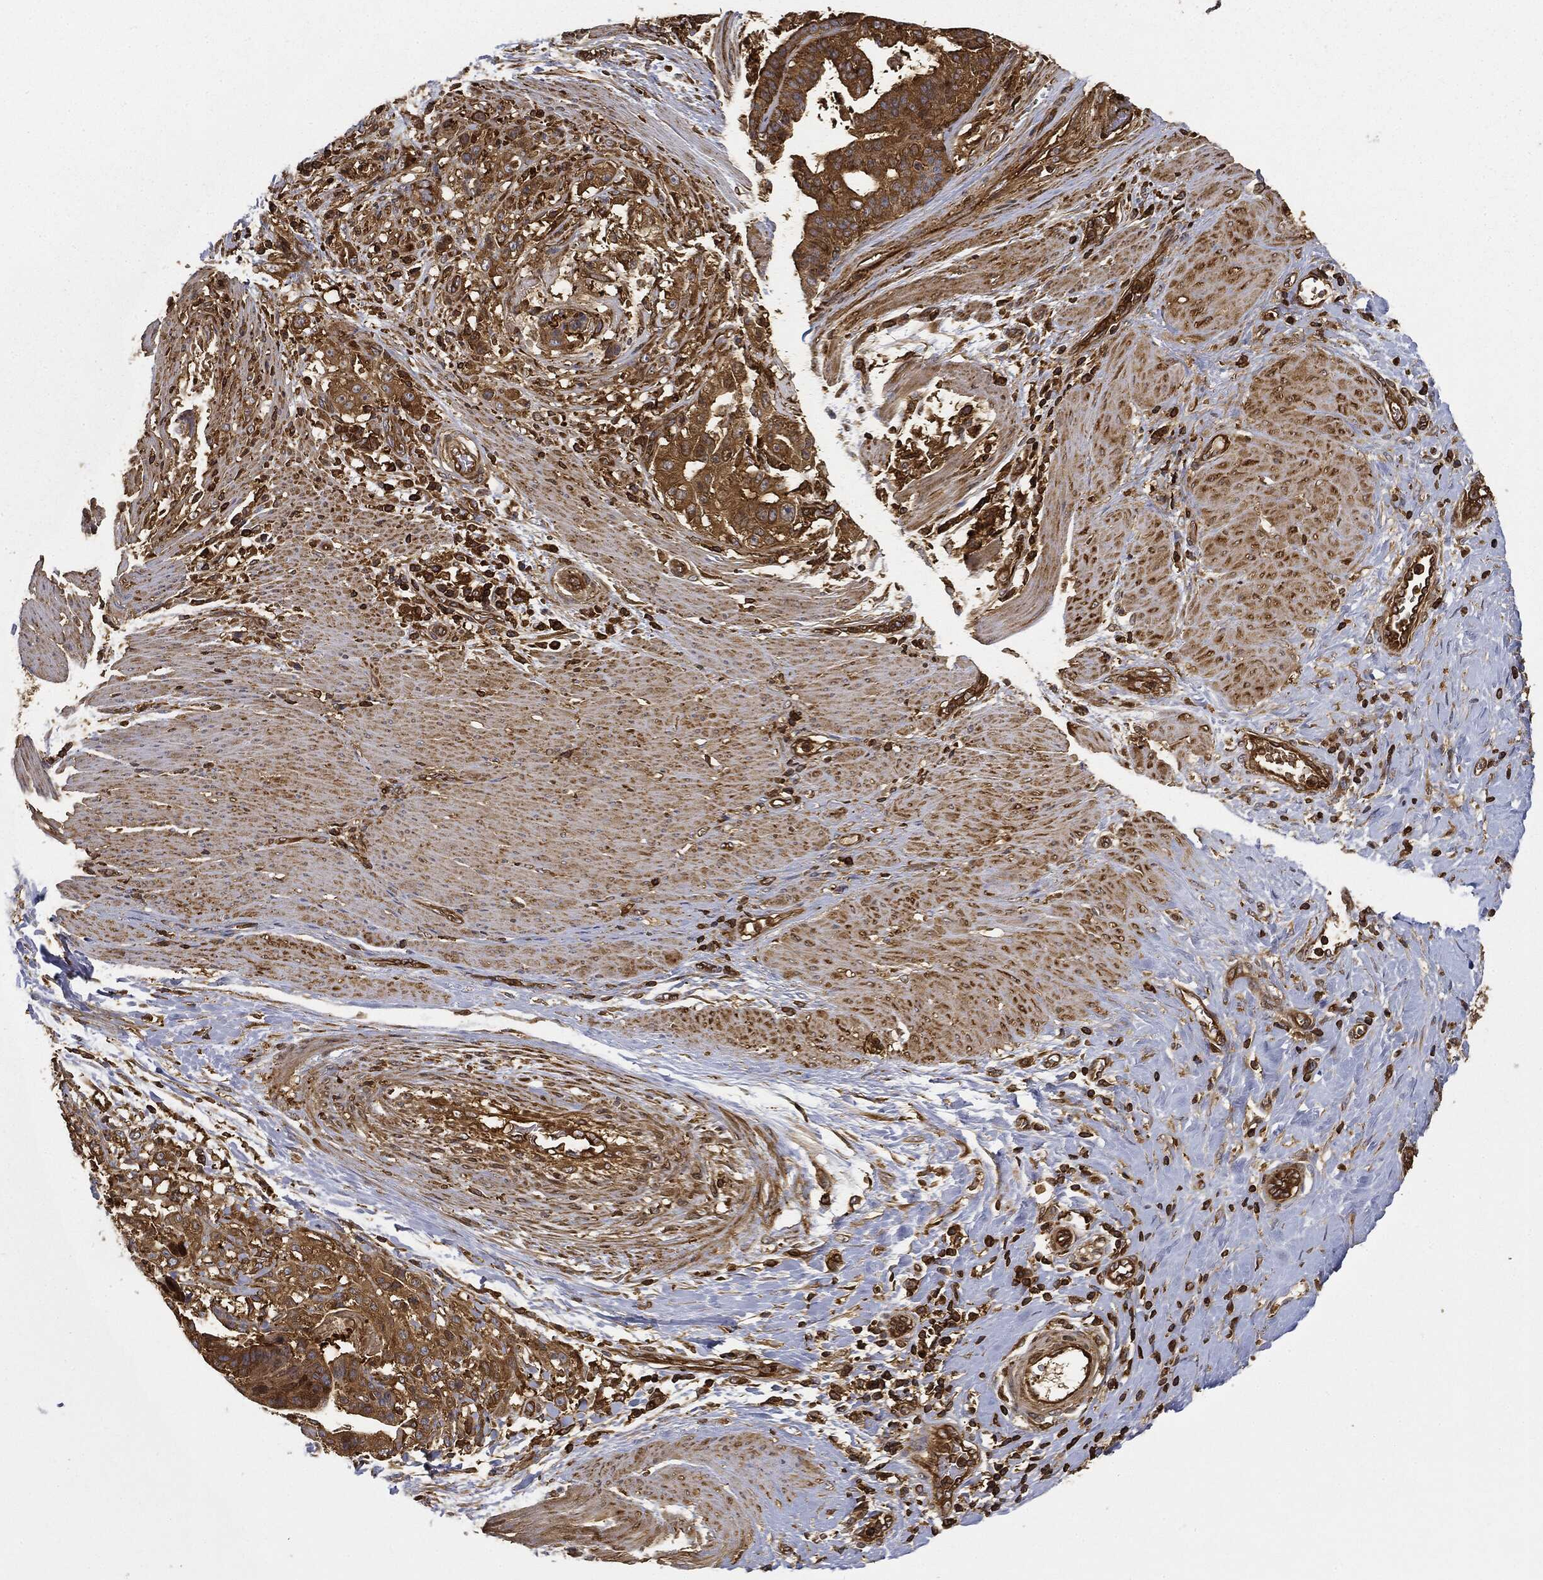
{"staining": {"intensity": "strong", "quantity": ">75%", "location": "cytoplasmic/membranous"}, "tissue": "stomach cancer", "cell_type": "Tumor cells", "image_type": "cancer", "snomed": [{"axis": "morphology", "description": "Adenocarcinoma, NOS"}, {"axis": "topography", "description": "Stomach"}], "caption": "Immunohistochemistry (DAB (3,3'-diaminobenzidine)) staining of stomach cancer demonstrates strong cytoplasmic/membranous protein positivity in about >75% of tumor cells.", "gene": "WDR1", "patient": {"sex": "male", "age": 48}}